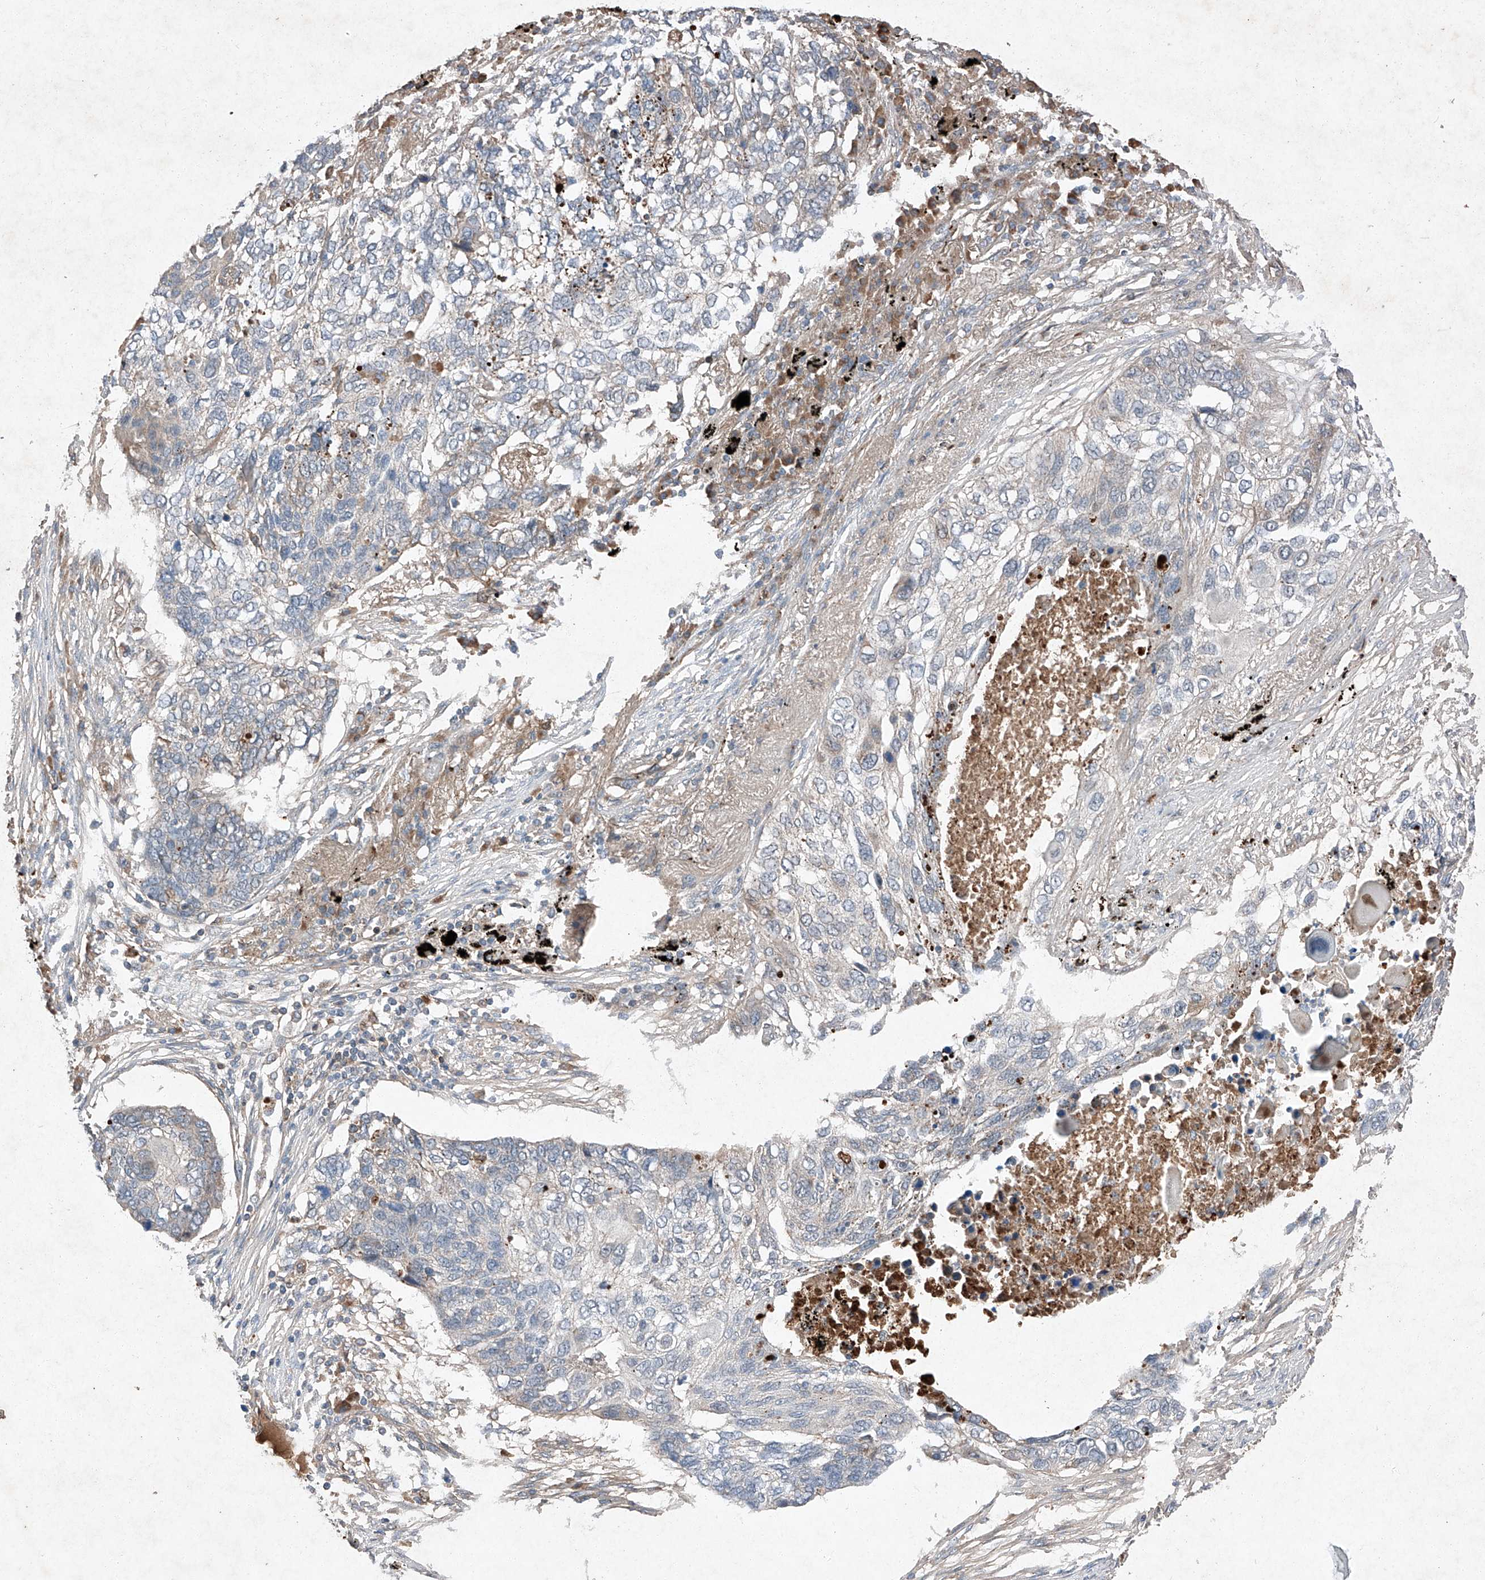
{"staining": {"intensity": "negative", "quantity": "none", "location": "none"}, "tissue": "lung cancer", "cell_type": "Tumor cells", "image_type": "cancer", "snomed": [{"axis": "morphology", "description": "Squamous cell carcinoma, NOS"}, {"axis": "topography", "description": "Lung"}], "caption": "Immunohistochemical staining of lung cancer exhibits no significant staining in tumor cells. (DAB (3,3'-diaminobenzidine) immunohistochemistry (IHC), high magnification).", "gene": "RUSC1", "patient": {"sex": "female", "age": 63}}